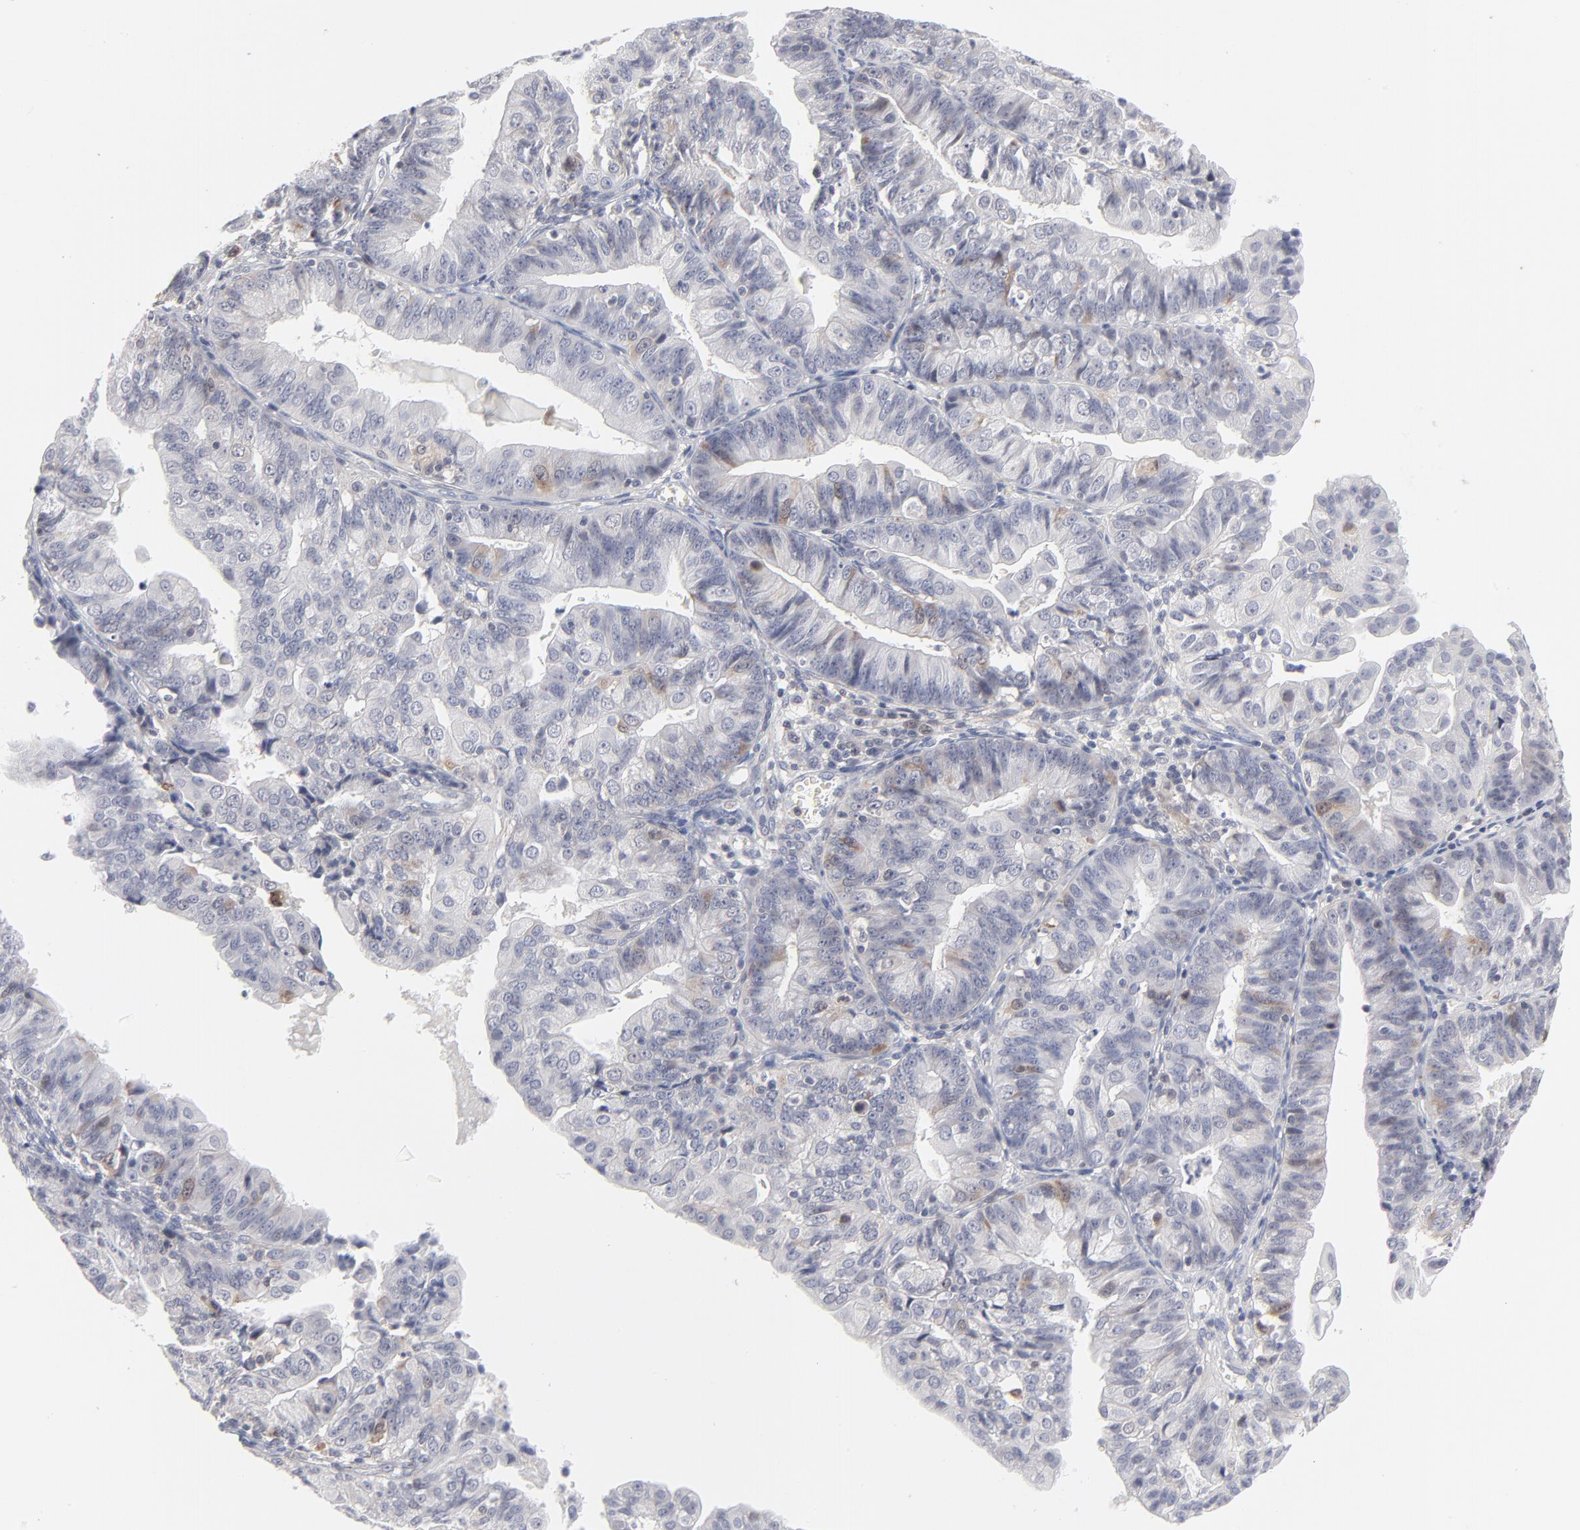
{"staining": {"intensity": "weak", "quantity": "<25%", "location": "cytoplasmic/membranous"}, "tissue": "endometrial cancer", "cell_type": "Tumor cells", "image_type": "cancer", "snomed": [{"axis": "morphology", "description": "Adenocarcinoma, NOS"}, {"axis": "topography", "description": "Endometrium"}], "caption": "Immunohistochemistry (IHC) image of neoplastic tissue: adenocarcinoma (endometrial) stained with DAB (3,3'-diaminobenzidine) exhibits no significant protein staining in tumor cells.", "gene": "AURKA", "patient": {"sex": "female", "age": 56}}